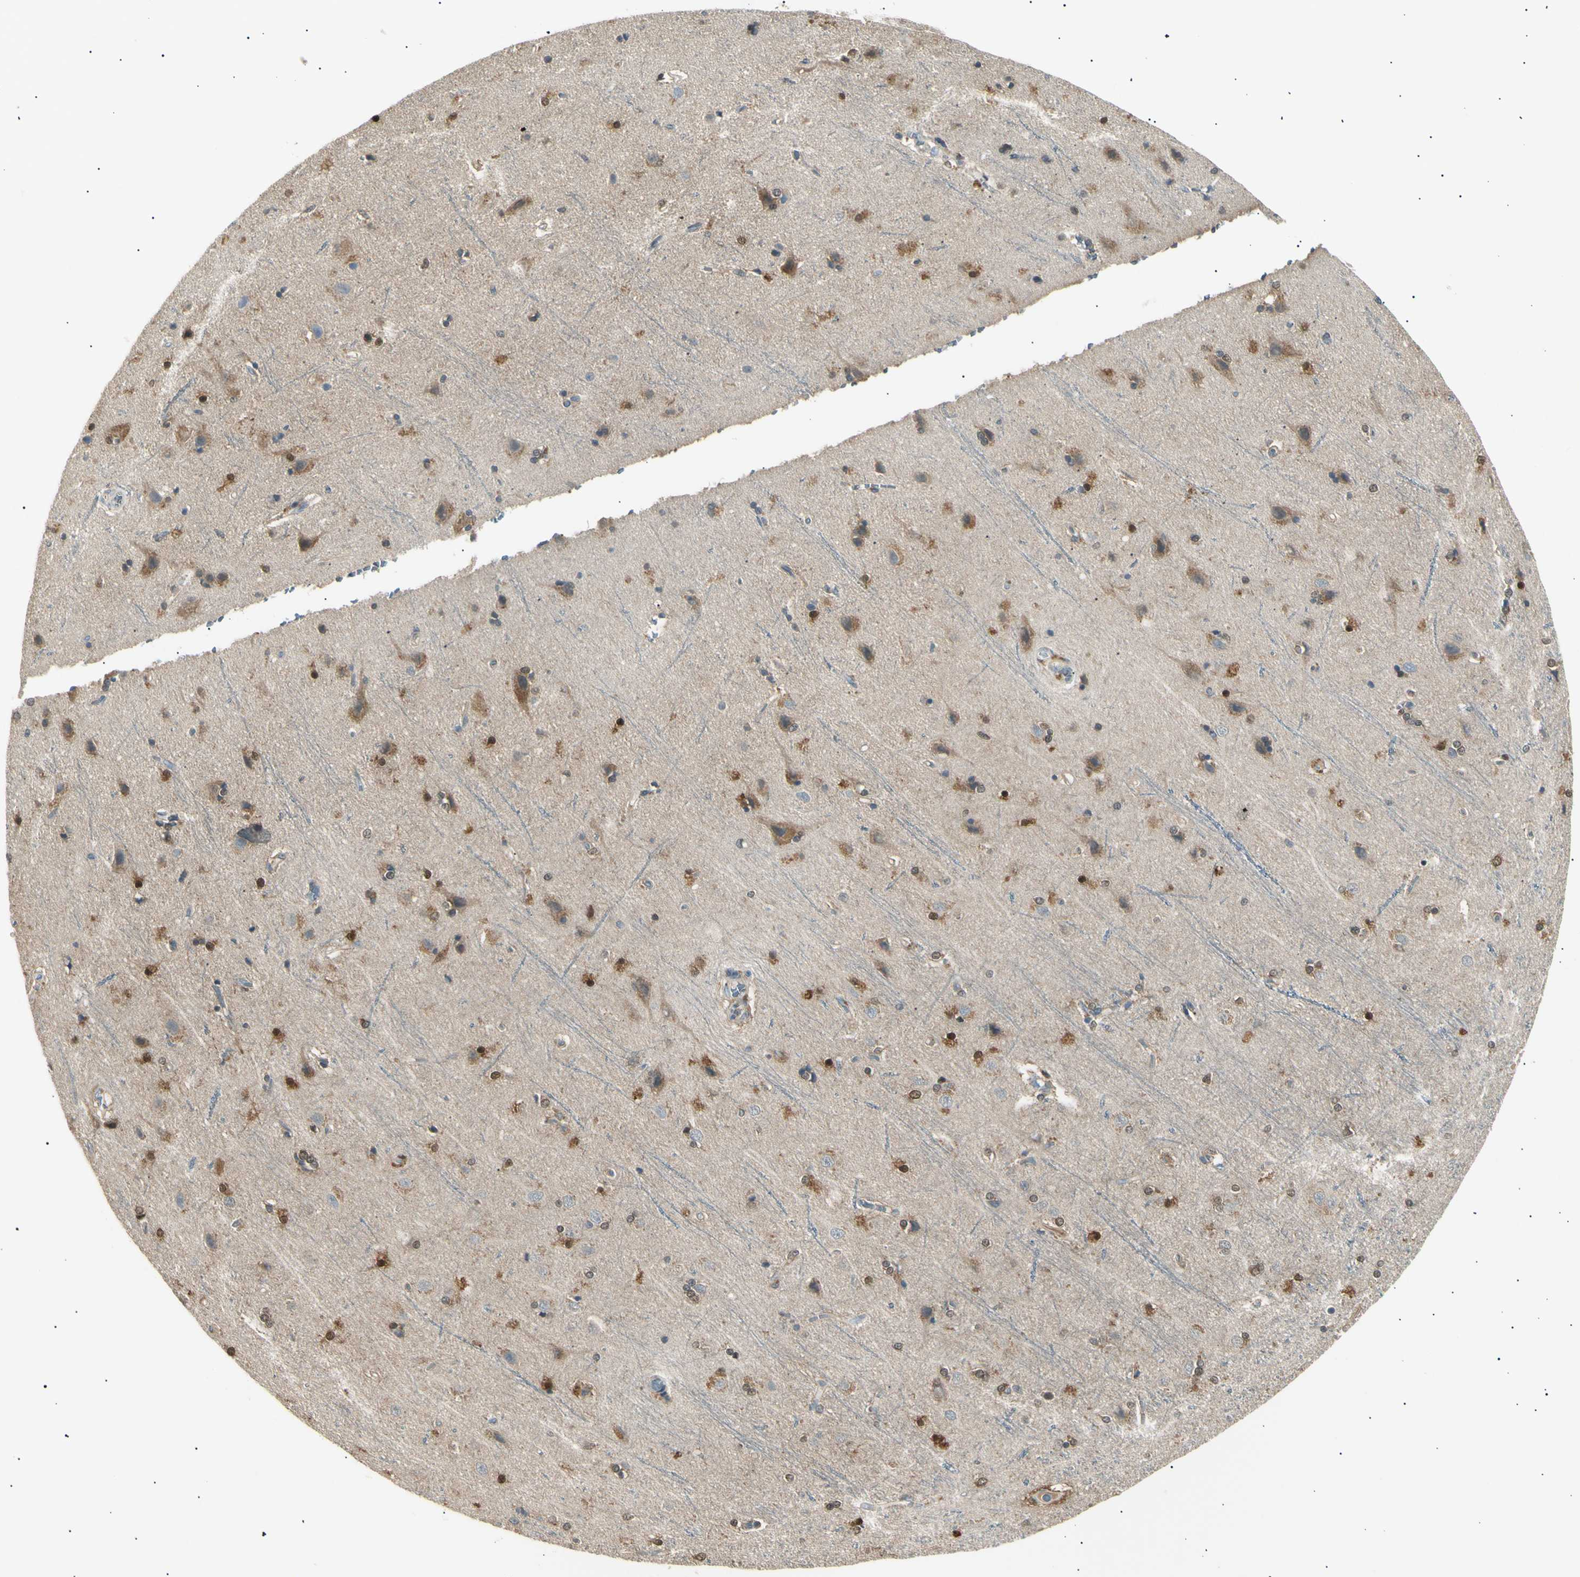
{"staining": {"intensity": "weak", "quantity": "<25%", "location": "cytoplasmic/membranous"}, "tissue": "cerebral cortex", "cell_type": "Endothelial cells", "image_type": "normal", "snomed": [{"axis": "morphology", "description": "Normal tissue, NOS"}, {"axis": "topography", "description": "Cerebral cortex"}], "caption": "Immunohistochemistry of normal human cerebral cortex shows no staining in endothelial cells.", "gene": "LHPP", "patient": {"sex": "female", "age": 54}}